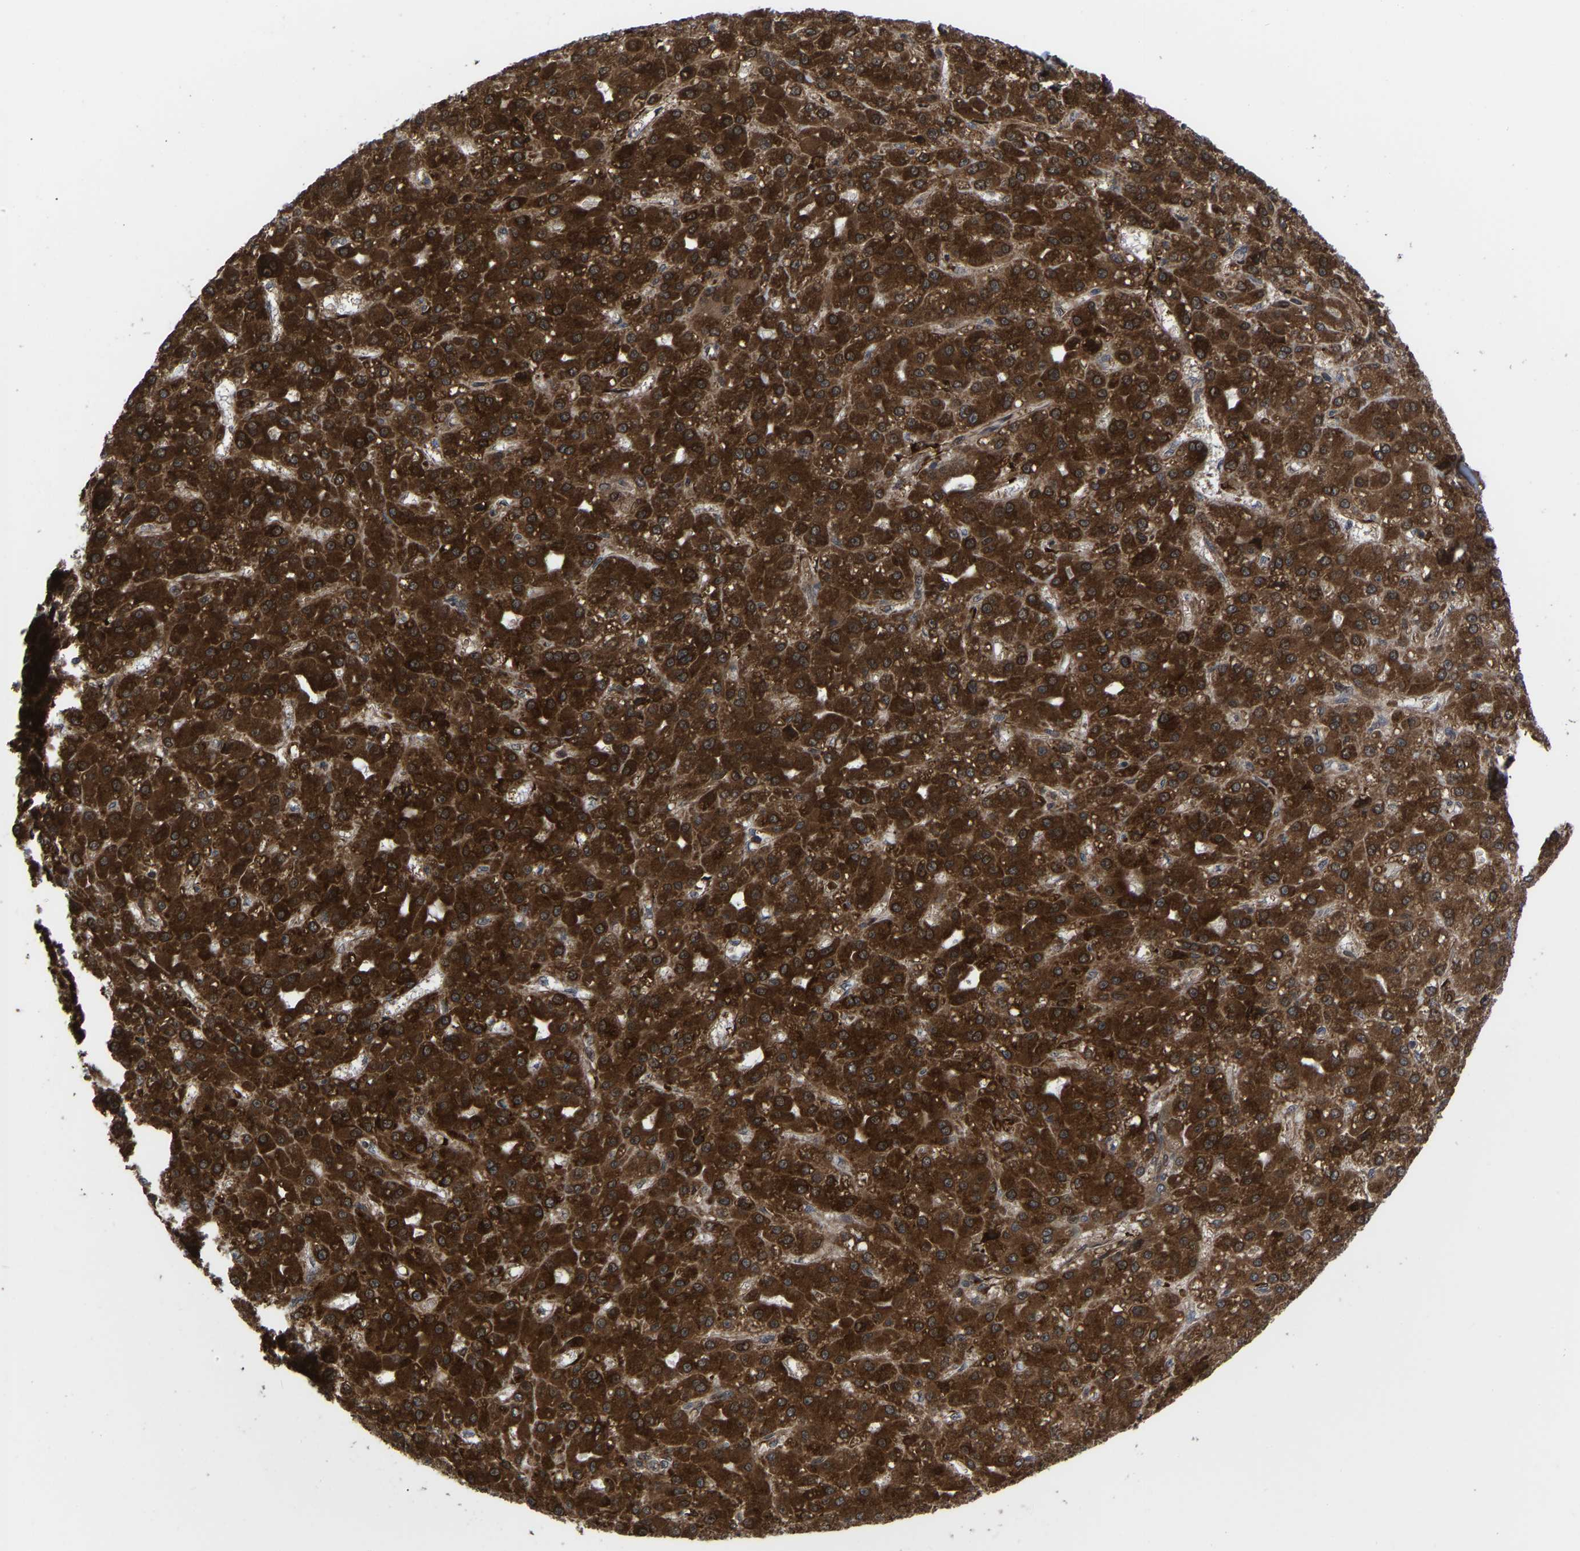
{"staining": {"intensity": "strong", "quantity": ">75%", "location": "cytoplasmic/membranous,nuclear"}, "tissue": "liver cancer", "cell_type": "Tumor cells", "image_type": "cancer", "snomed": [{"axis": "morphology", "description": "Carcinoma, Hepatocellular, NOS"}, {"axis": "topography", "description": "Liver"}], "caption": "High-power microscopy captured an IHC image of liver cancer, revealing strong cytoplasmic/membranous and nuclear positivity in approximately >75% of tumor cells.", "gene": "CYP7B1", "patient": {"sex": "male", "age": 67}}